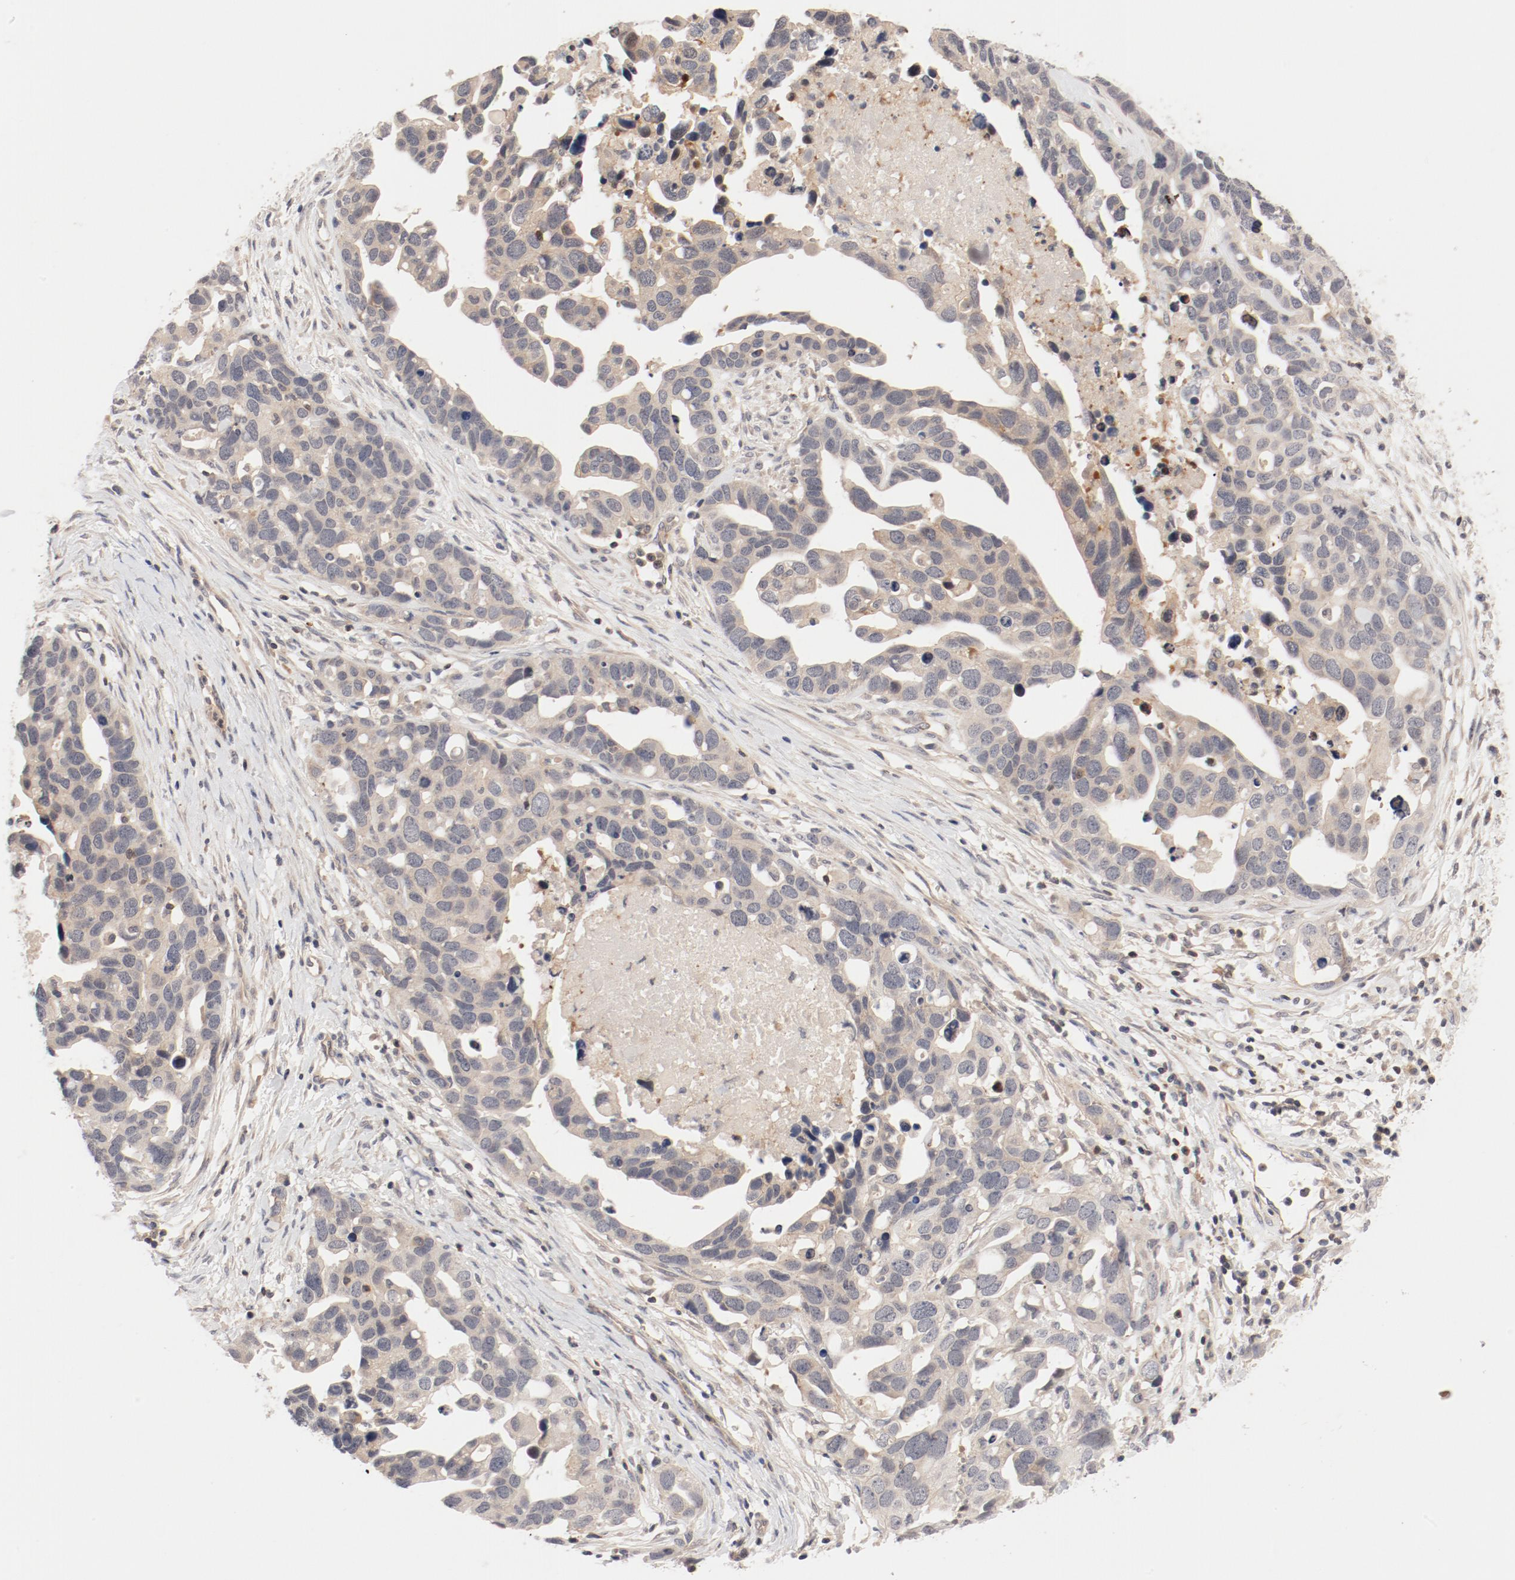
{"staining": {"intensity": "weak", "quantity": "25%-75%", "location": "cytoplasmic/membranous"}, "tissue": "ovarian cancer", "cell_type": "Tumor cells", "image_type": "cancer", "snomed": [{"axis": "morphology", "description": "Cystadenocarcinoma, serous, NOS"}, {"axis": "topography", "description": "Ovary"}], "caption": "Ovarian cancer stained for a protein shows weak cytoplasmic/membranous positivity in tumor cells.", "gene": "ZNF267", "patient": {"sex": "female", "age": 54}}